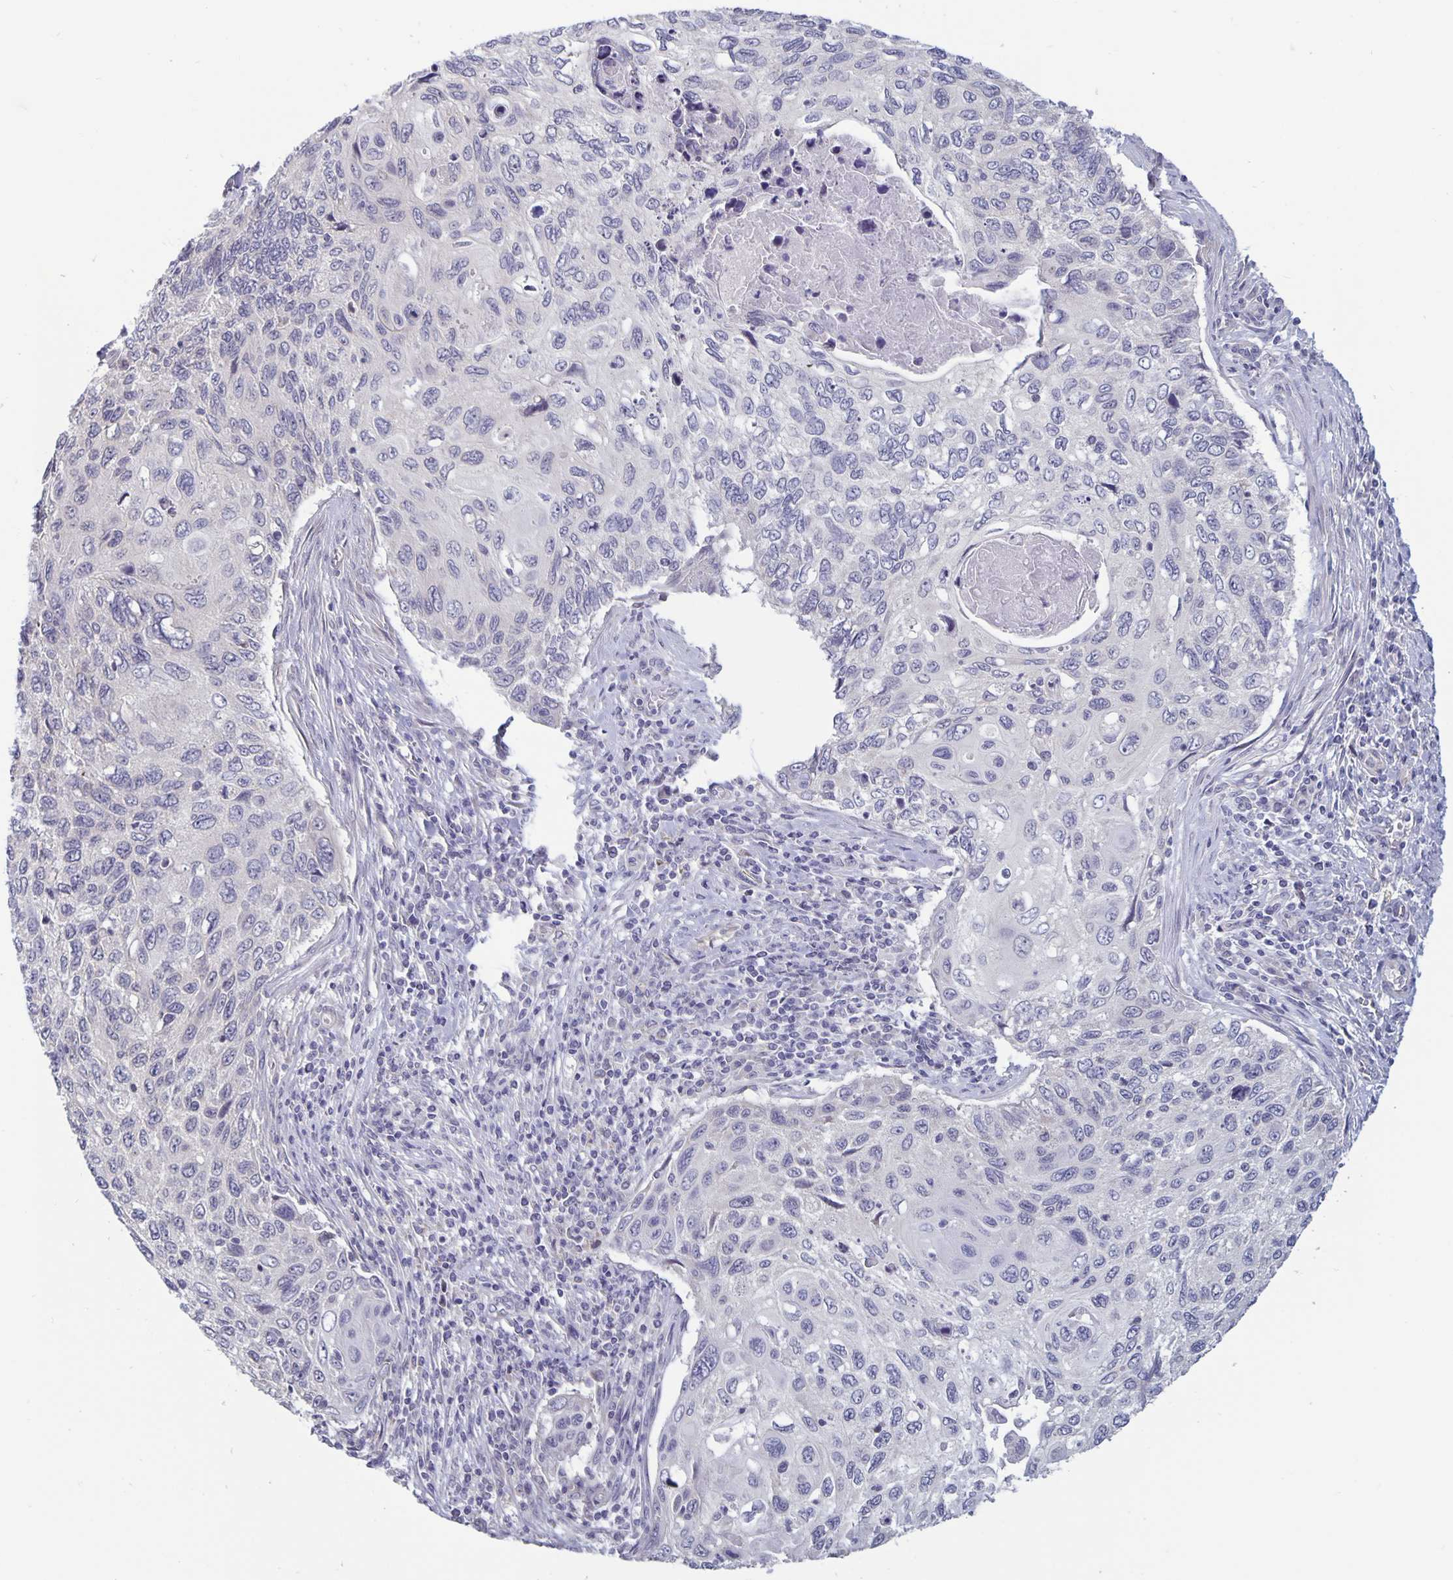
{"staining": {"intensity": "negative", "quantity": "none", "location": "none"}, "tissue": "cervical cancer", "cell_type": "Tumor cells", "image_type": "cancer", "snomed": [{"axis": "morphology", "description": "Squamous cell carcinoma, NOS"}, {"axis": "topography", "description": "Cervix"}], "caption": "This is an immunohistochemistry (IHC) image of cervical cancer (squamous cell carcinoma). There is no expression in tumor cells.", "gene": "PLCB3", "patient": {"sex": "female", "age": 70}}